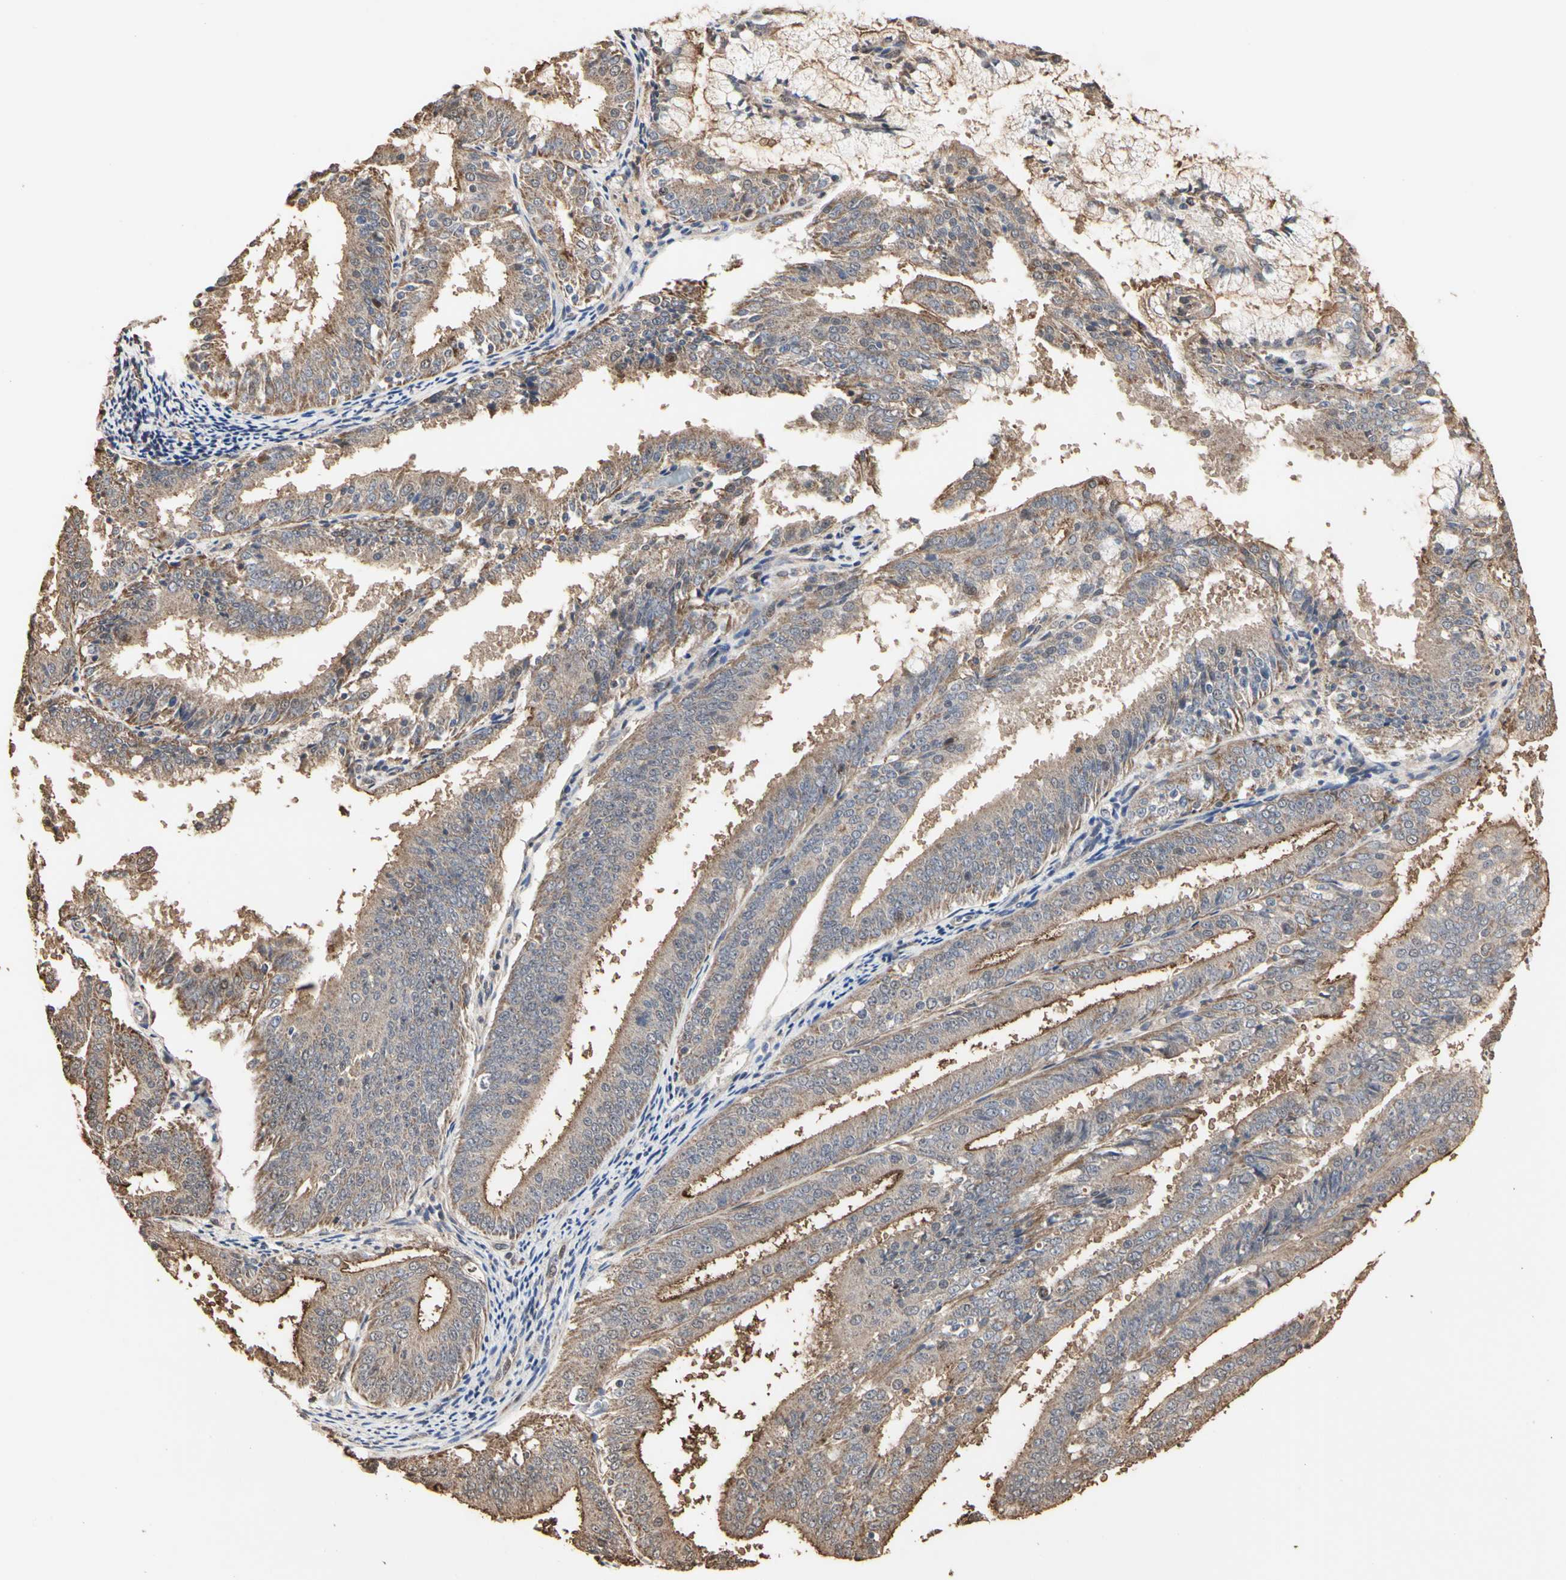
{"staining": {"intensity": "moderate", "quantity": ">75%", "location": "cytoplasmic/membranous"}, "tissue": "endometrial cancer", "cell_type": "Tumor cells", "image_type": "cancer", "snomed": [{"axis": "morphology", "description": "Adenocarcinoma, NOS"}, {"axis": "topography", "description": "Endometrium"}], "caption": "Tumor cells exhibit medium levels of moderate cytoplasmic/membranous expression in approximately >75% of cells in human adenocarcinoma (endometrial).", "gene": "TAOK1", "patient": {"sex": "female", "age": 63}}